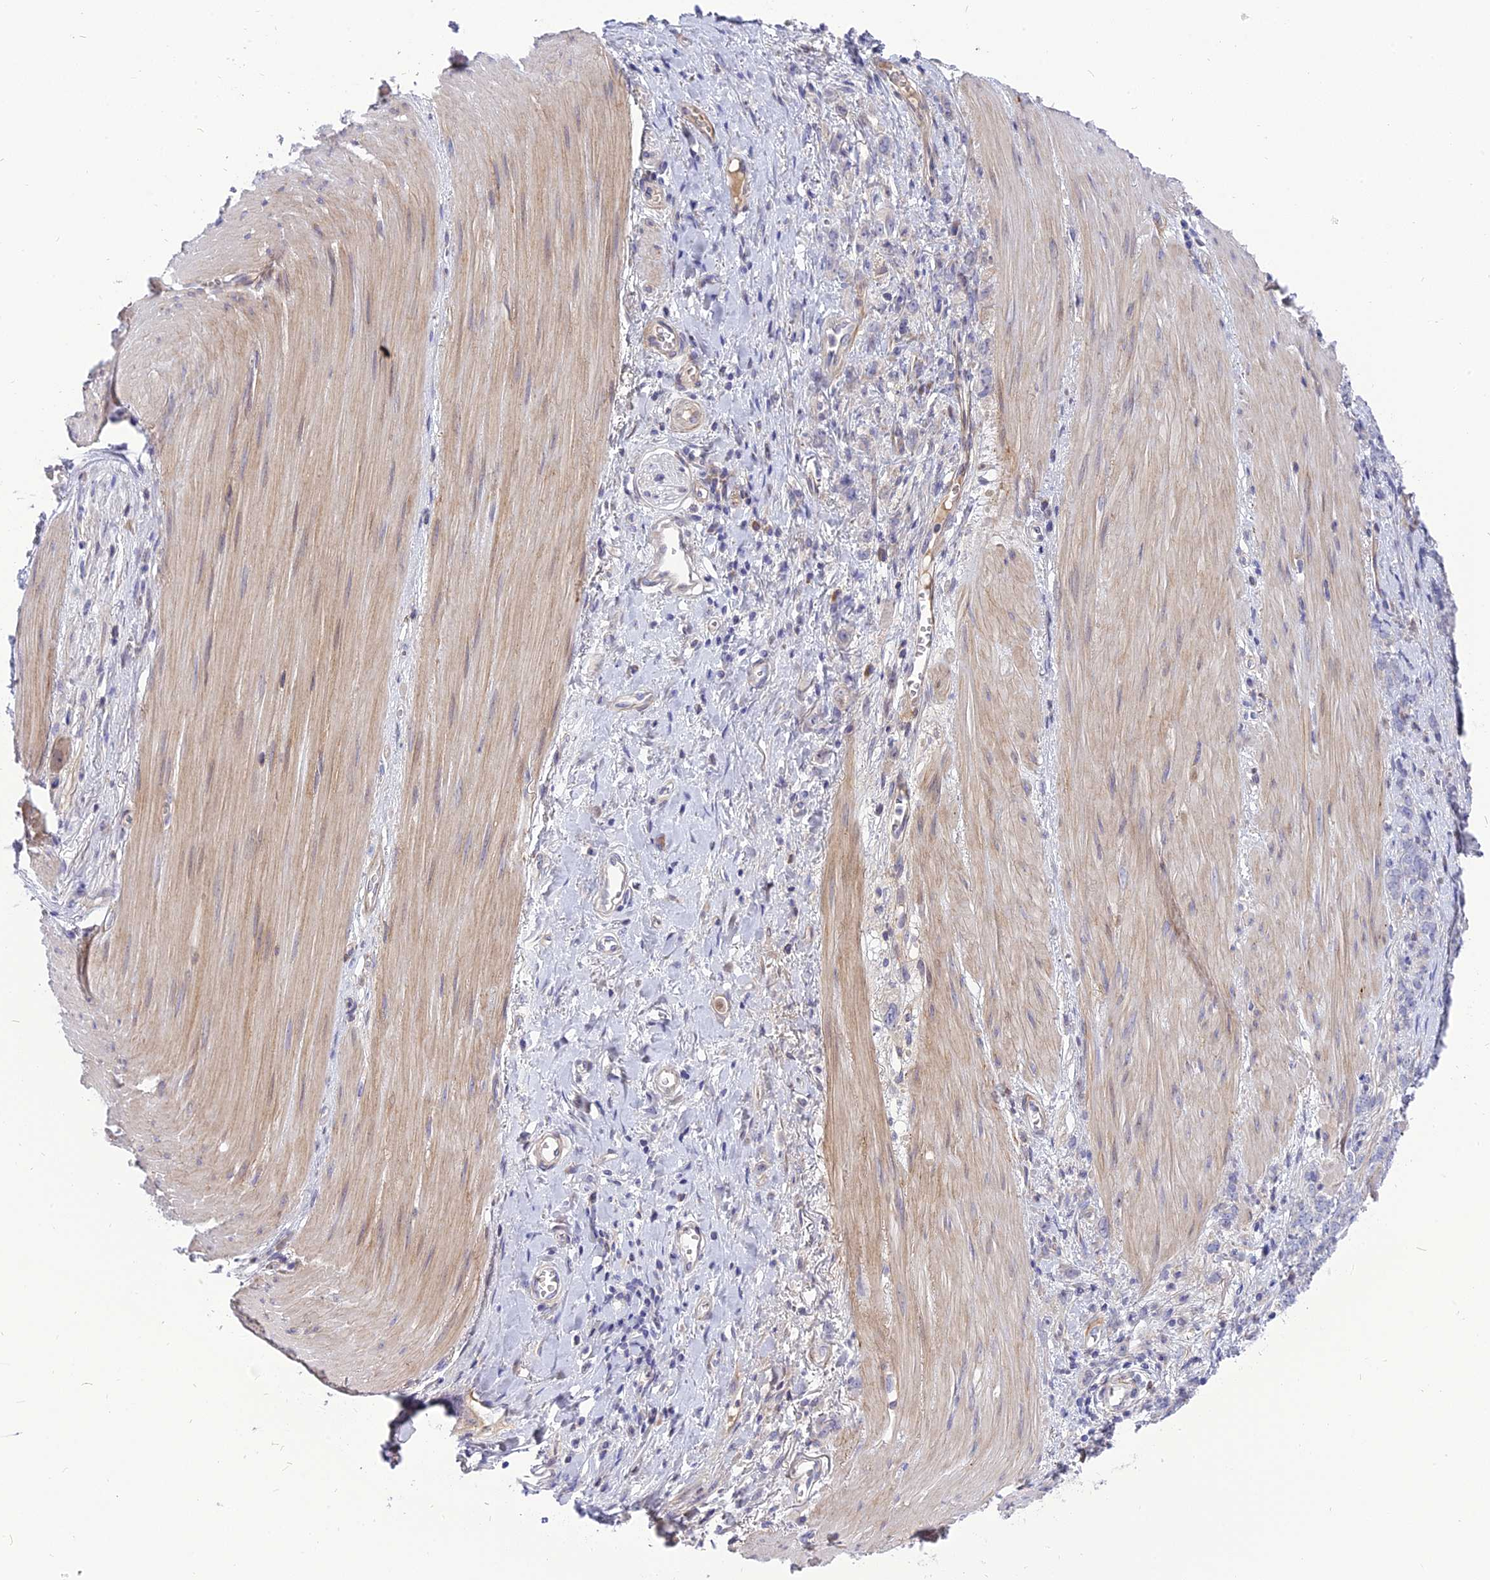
{"staining": {"intensity": "negative", "quantity": "none", "location": "none"}, "tissue": "stomach cancer", "cell_type": "Tumor cells", "image_type": "cancer", "snomed": [{"axis": "morphology", "description": "Adenocarcinoma, NOS"}, {"axis": "topography", "description": "Stomach"}], "caption": "There is no significant staining in tumor cells of stomach cancer.", "gene": "MBD3L1", "patient": {"sex": "female", "age": 76}}